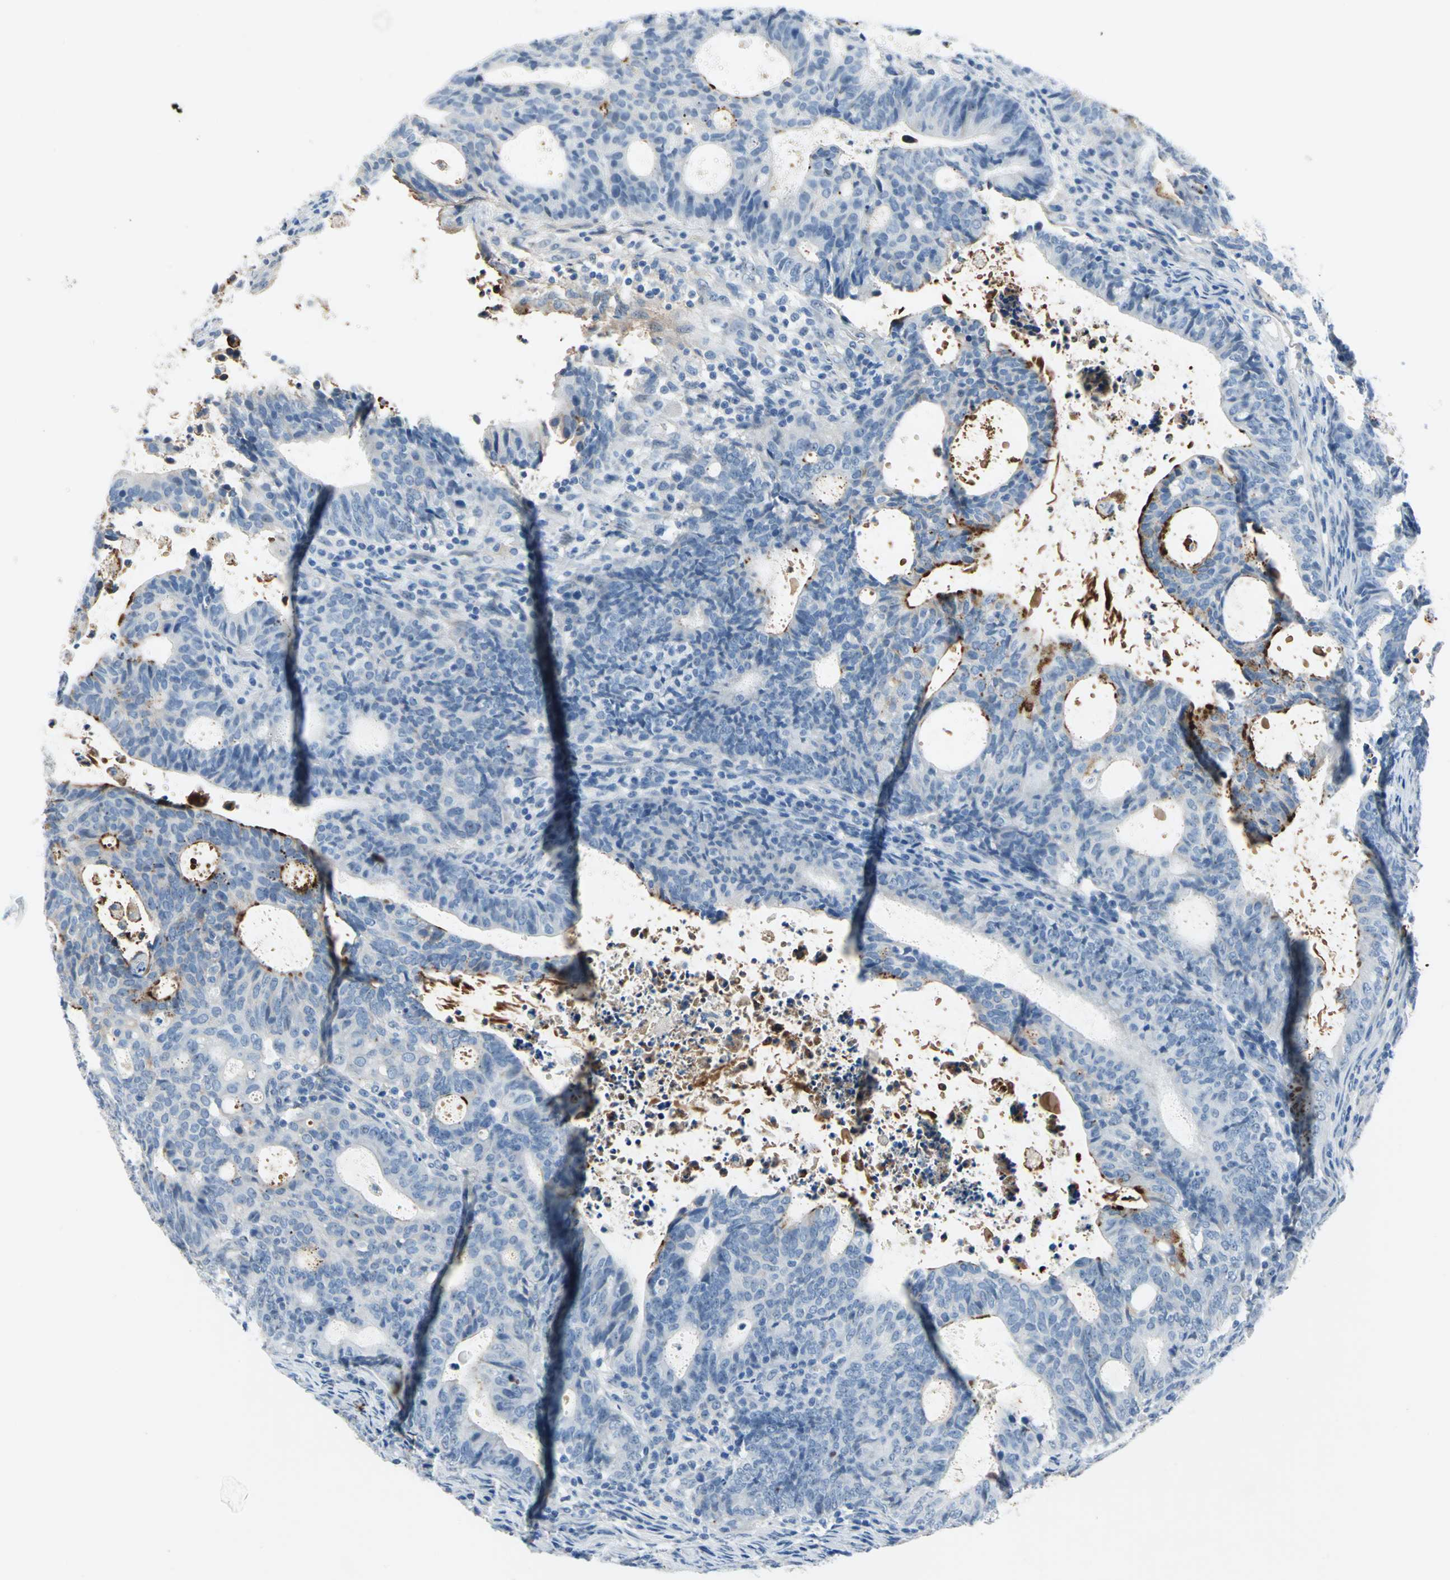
{"staining": {"intensity": "moderate", "quantity": "<25%", "location": "cytoplasmic/membranous"}, "tissue": "endometrial cancer", "cell_type": "Tumor cells", "image_type": "cancer", "snomed": [{"axis": "morphology", "description": "Adenocarcinoma, NOS"}, {"axis": "topography", "description": "Uterus"}], "caption": "Tumor cells show moderate cytoplasmic/membranous positivity in approximately <25% of cells in endometrial adenocarcinoma. (Brightfield microscopy of DAB IHC at high magnification).", "gene": "MUC4", "patient": {"sex": "female", "age": 83}}